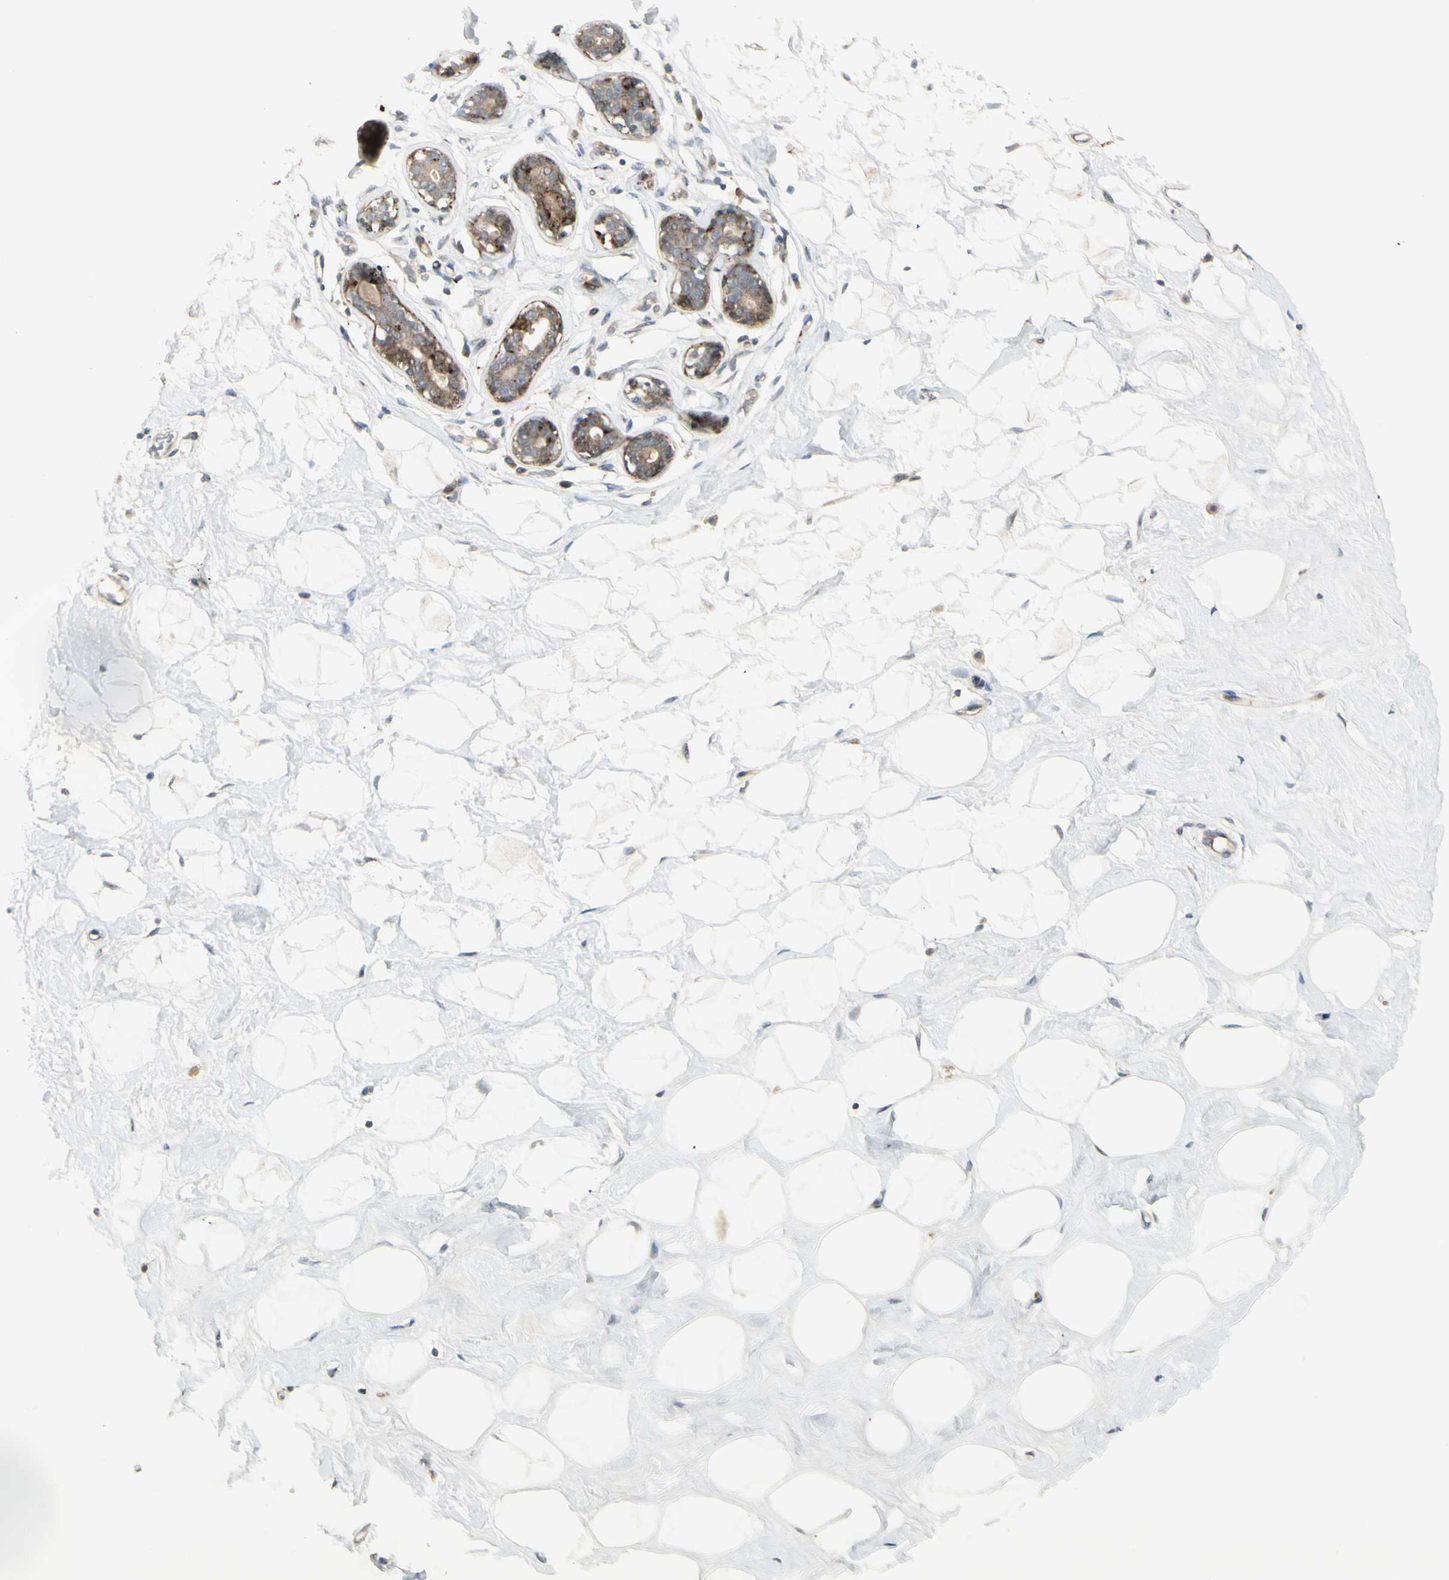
{"staining": {"intensity": "negative", "quantity": "none", "location": "none"}, "tissue": "breast", "cell_type": "Adipocytes", "image_type": "normal", "snomed": [{"axis": "morphology", "description": "Normal tissue, NOS"}, {"axis": "topography", "description": "Breast"}], "caption": "This is an immunohistochemistry (IHC) micrograph of unremarkable breast. There is no expression in adipocytes.", "gene": "NDFIP1", "patient": {"sex": "female", "age": 23}}